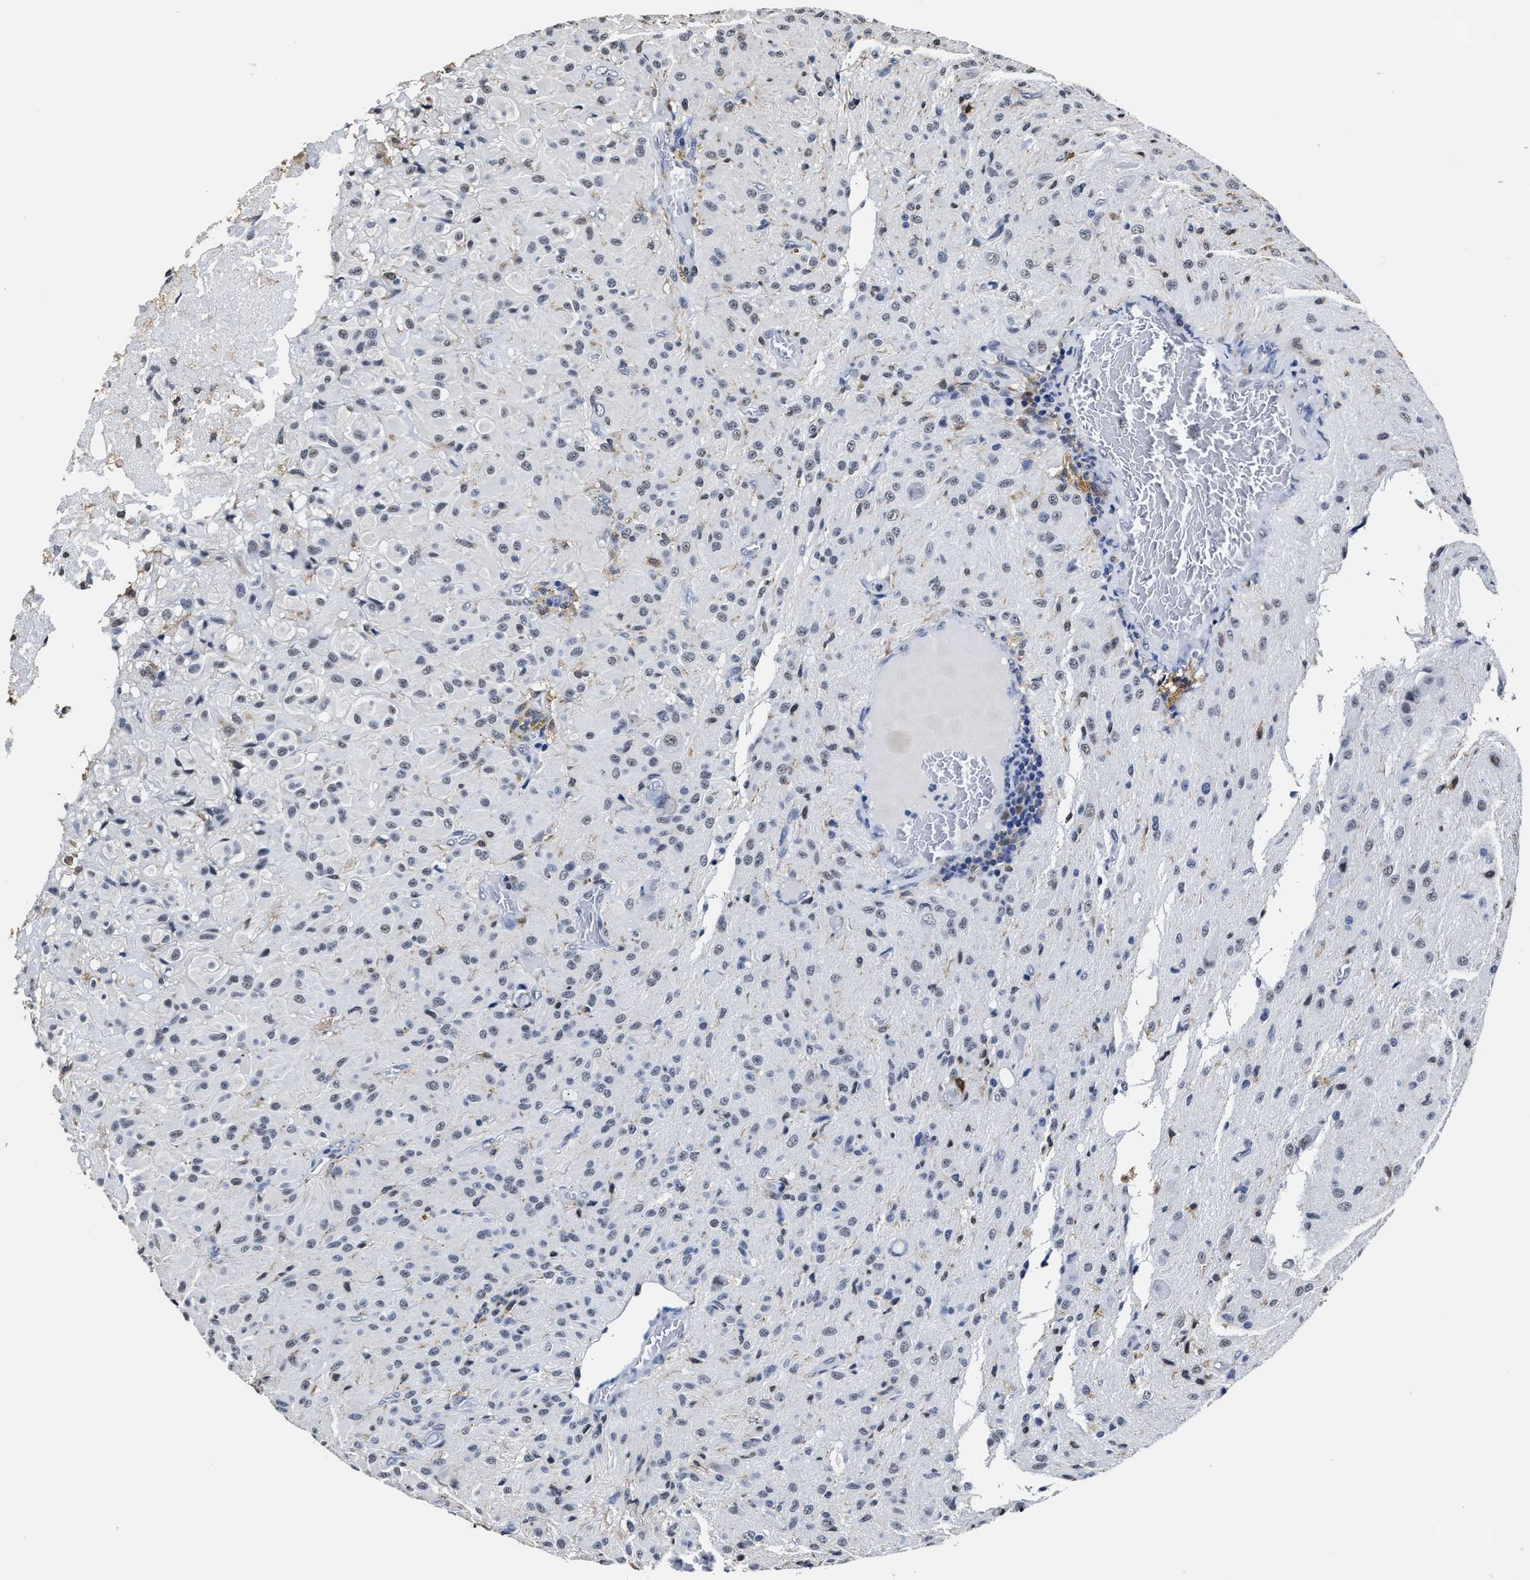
{"staining": {"intensity": "negative", "quantity": "none", "location": "none"}, "tissue": "glioma", "cell_type": "Tumor cells", "image_type": "cancer", "snomed": [{"axis": "morphology", "description": "Glioma, malignant, High grade"}, {"axis": "topography", "description": "Brain"}], "caption": "High magnification brightfield microscopy of malignant glioma (high-grade) stained with DAB (brown) and counterstained with hematoxylin (blue): tumor cells show no significant positivity.", "gene": "PRPF4B", "patient": {"sex": "female", "age": 59}}